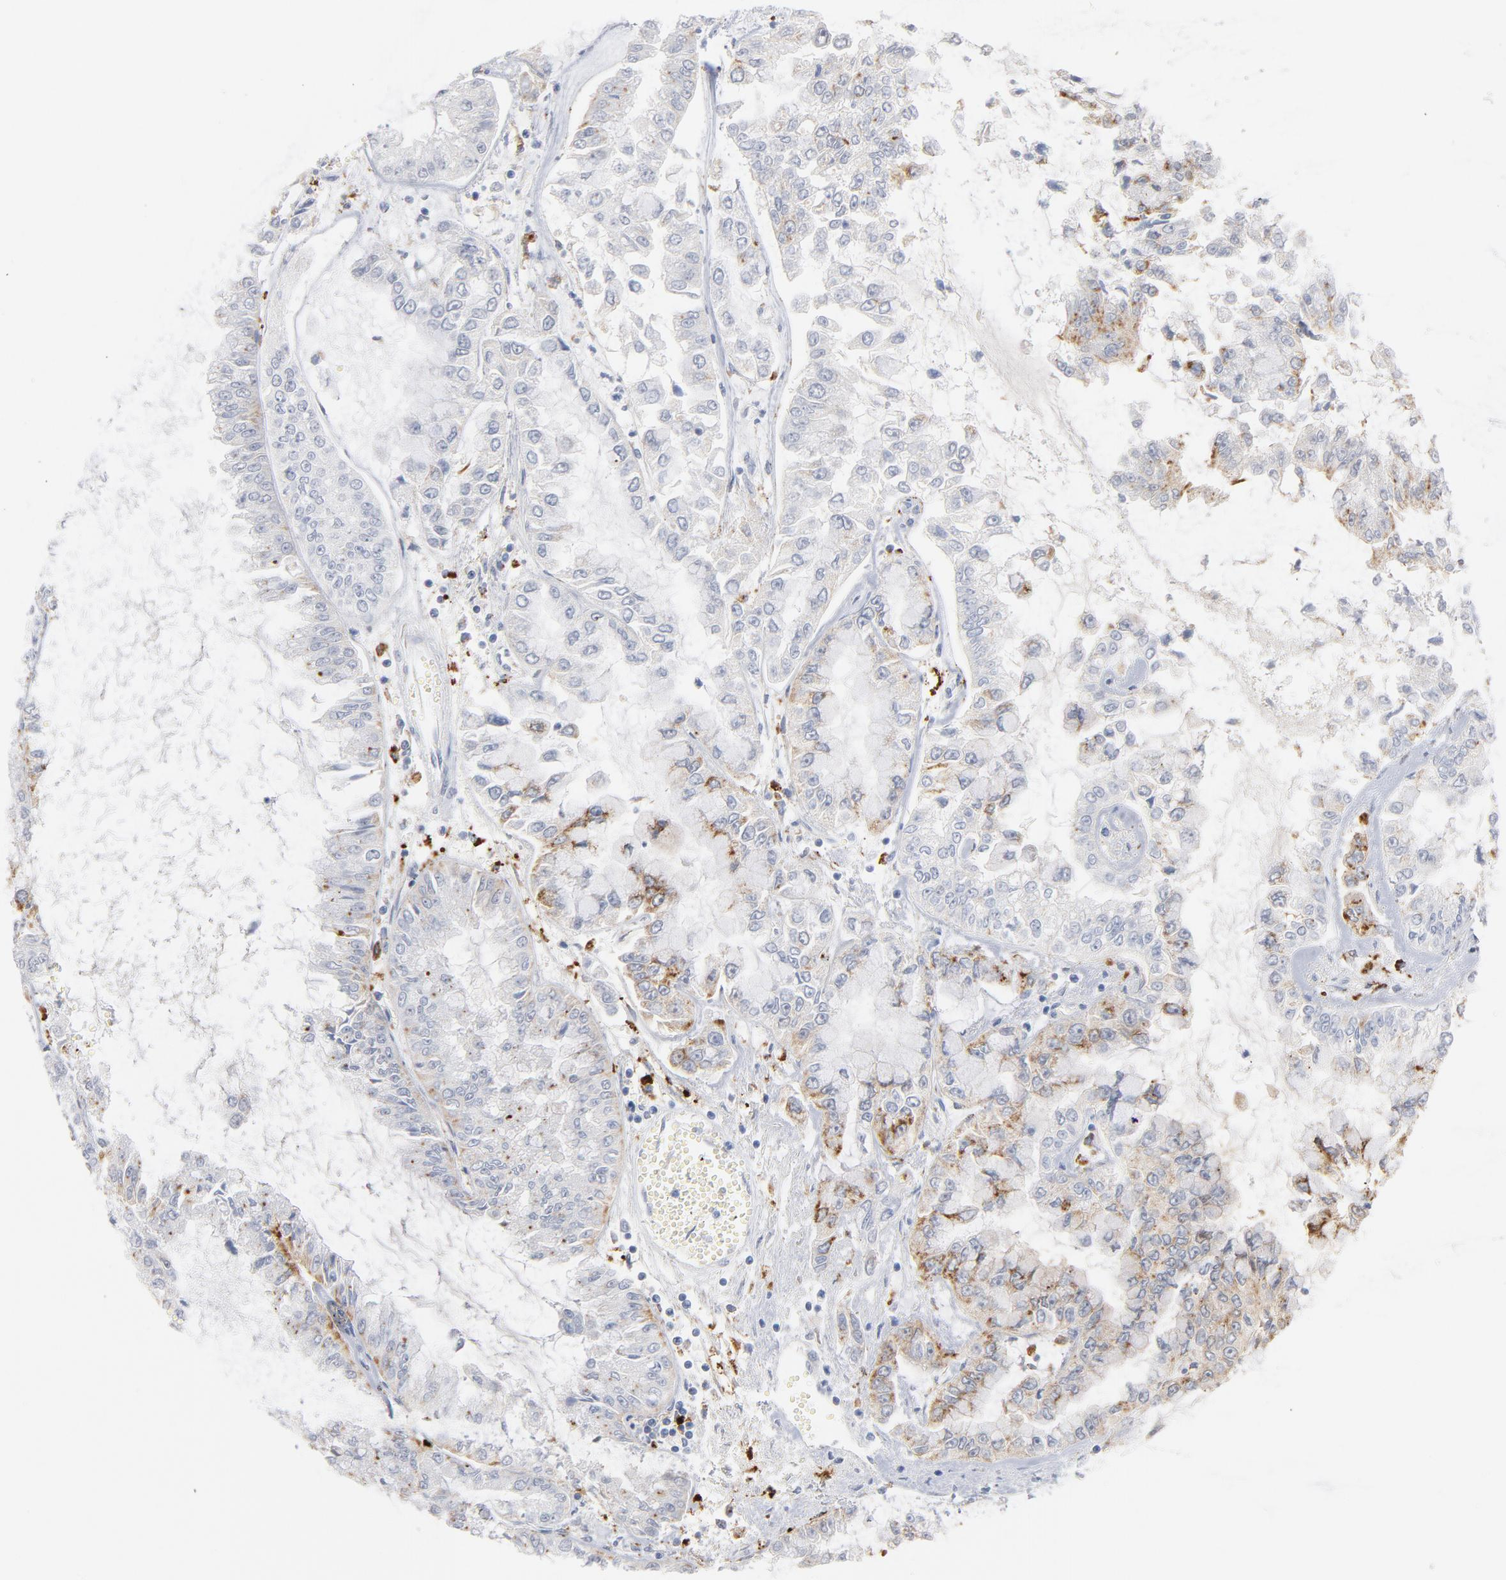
{"staining": {"intensity": "moderate", "quantity": "25%-75%", "location": "cytoplasmic/membranous"}, "tissue": "liver cancer", "cell_type": "Tumor cells", "image_type": "cancer", "snomed": [{"axis": "morphology", "description": "Cholangiocarcinoma"}, {"axis": "topography", "description": "Liver"}], "caption": "An image showing moderate cytoplasmic/membranous expression in about 25%-75% of tumor cells in liver cancer (cholangiocarcinoma), as visualized by brown immunohistochemical staining.", "gene": "LTBP2", "patient": {"sex": "female", "age": 79}}